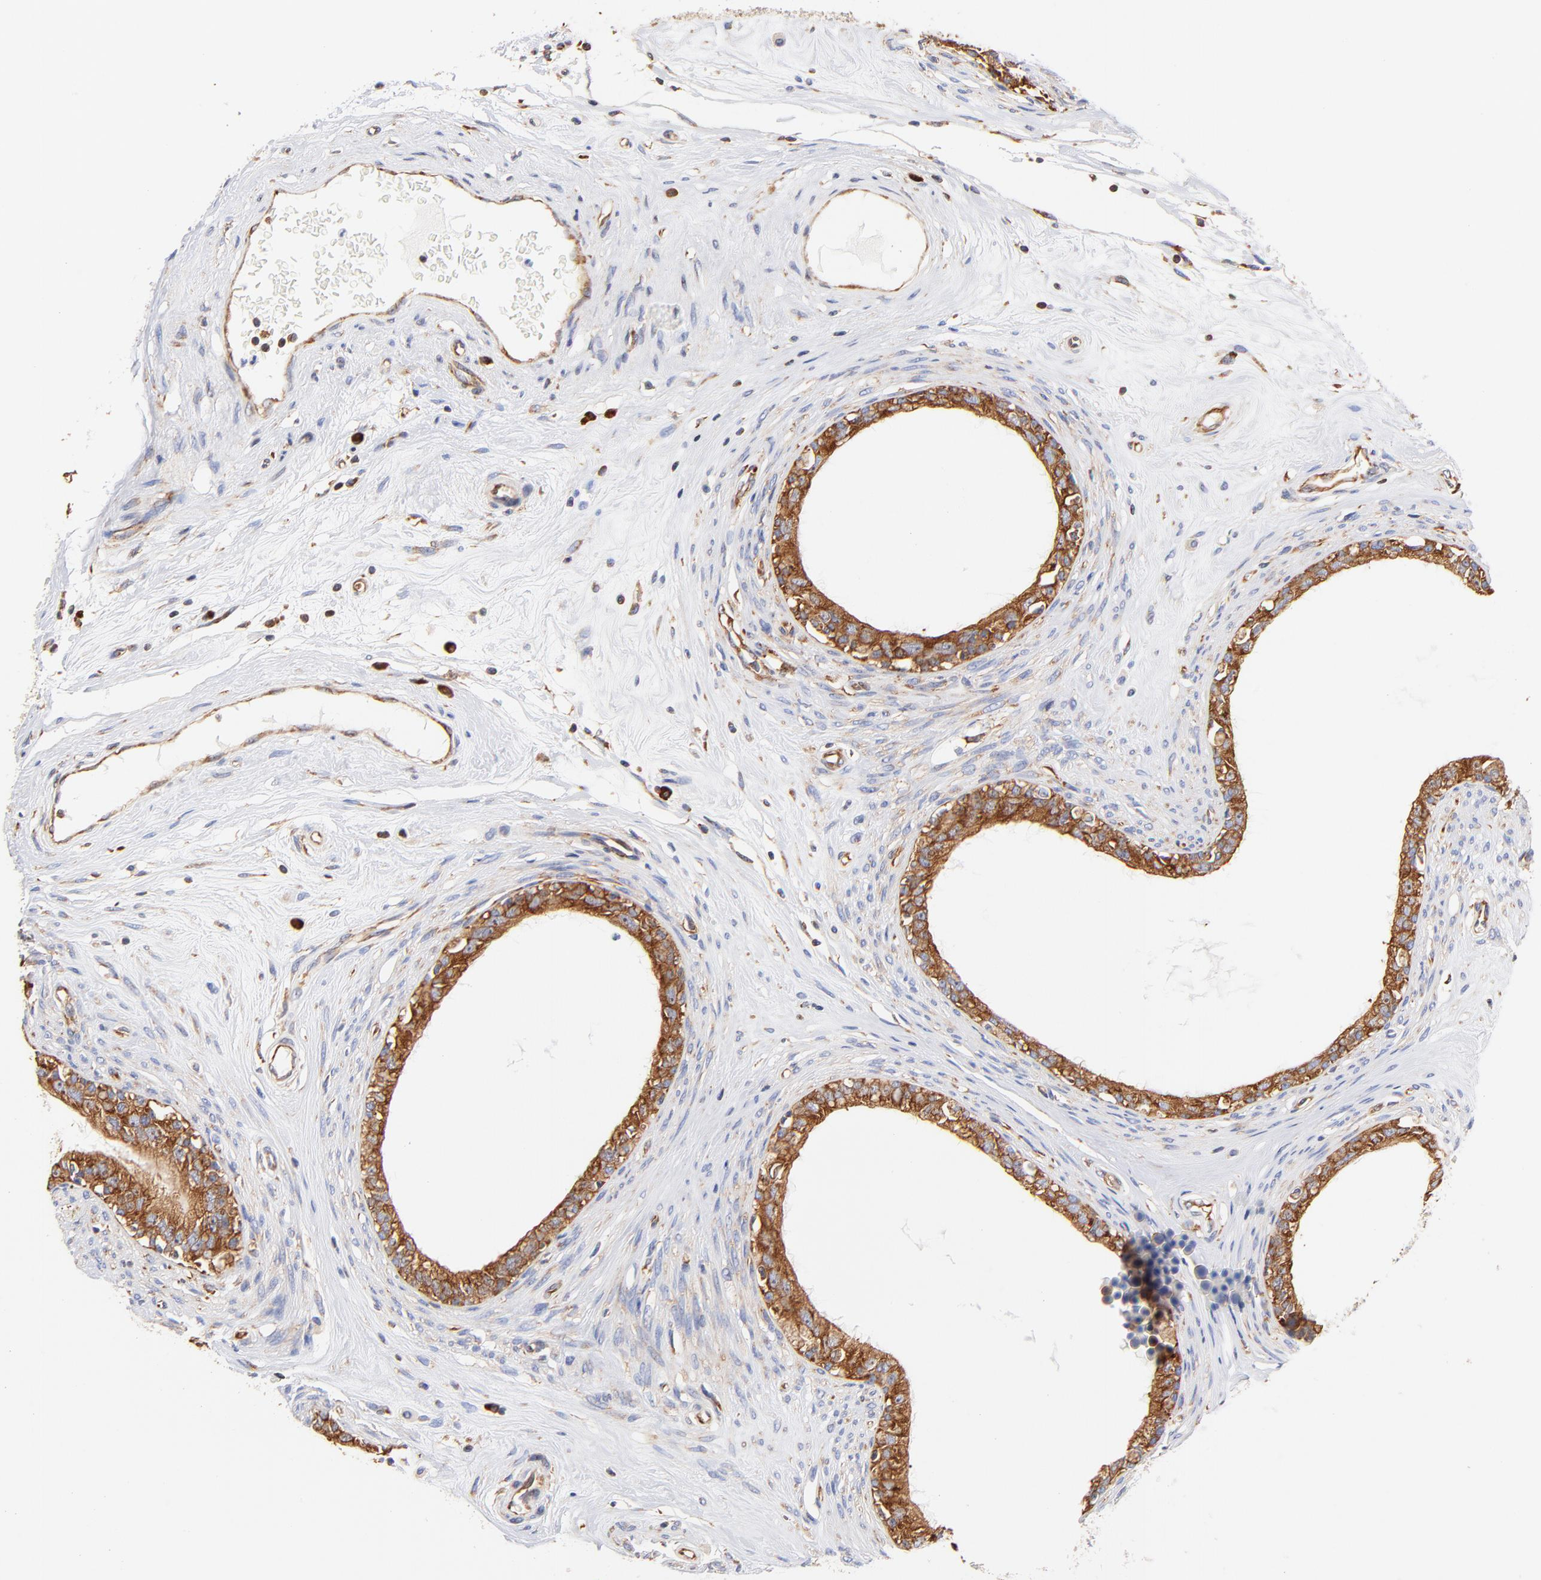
{"staining": {"intensity": "strong", "quantity": ">75%", "location": "cytoplasmic/membranous"}, "tissue": "epididymis", "cell_type": "Glandular cells", "image_type": "normal", "snomed": [{"axis": "morphology", "description": "Normal tissue, NOS"}, {"axis": "morphology", "description": "Inflammation, NOS"}, {"axis": "topography", "description": "Epididymis"}], "caption": "This micrograph demonstrates benign epididymis stained with immunohistochemistry to label a protein in brown. The cytoplasmic/membranous of glandular cells show strong positivity for the protein. Nuclei are counter-stained blue.", "gene": "RPL27", "patient": {"sex": "male", "age": 84}}